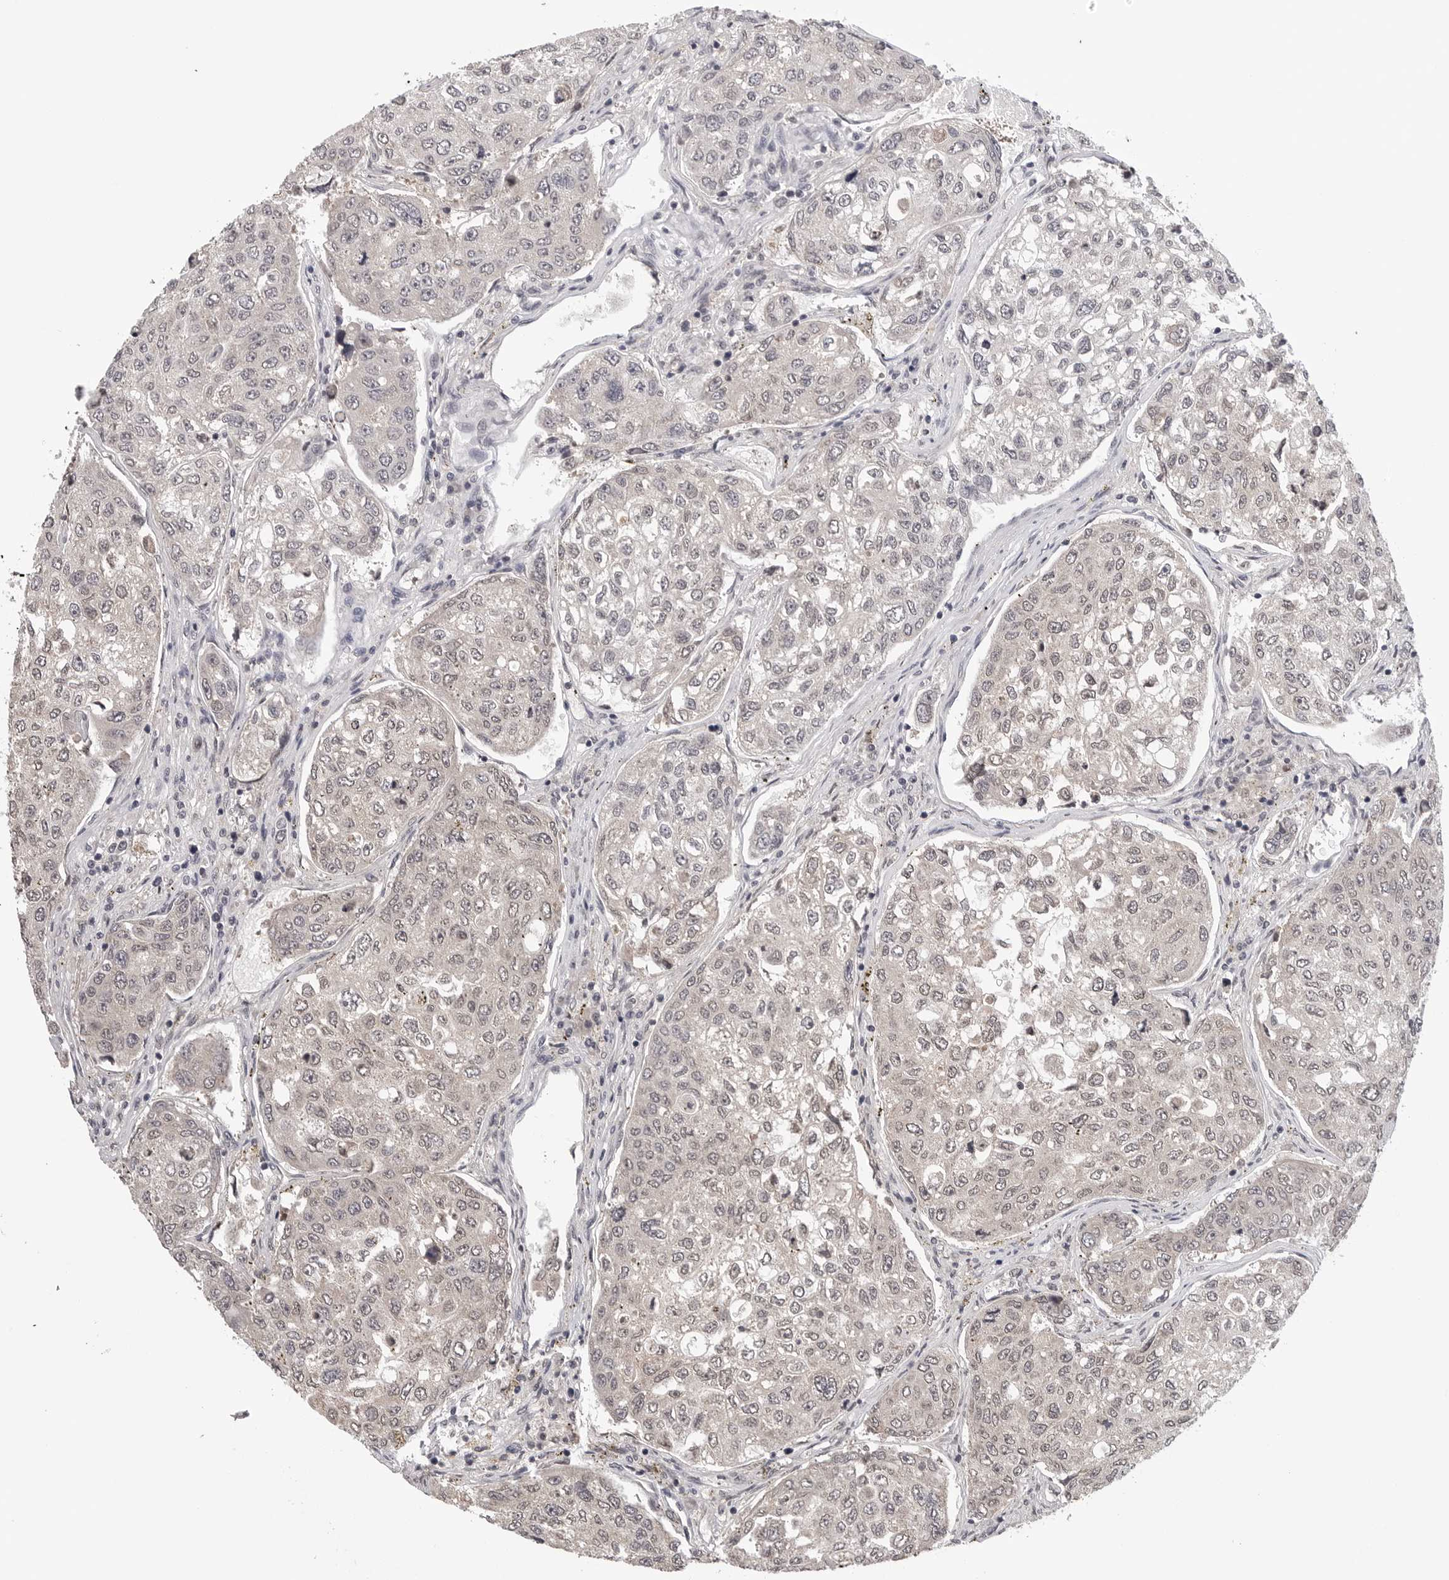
{"staining": {"intensity": "negative", "quantity": "none", "location": "none"}, "tissue": "urothelial cancer", "cell_type": "Tumor cells", "image_type": "cancer", "snomed": [{"axis": "morphology", "description": "Urothelial carcinoma, High grade"}, {"axis": "topography", "description": "Lymph node"}, {"axis": "topography", "description": "Urinary bladder"}], "caption": "This micrograph is of high-grade urothelial carcinoma stained with immunohistochemistry (IHC) to label a protein in brown with the nuclei are counter-stained blue. There is no expression in tumor cells.", "gene": "CDK20", "patient": {"sex": "male", "age": 51}}